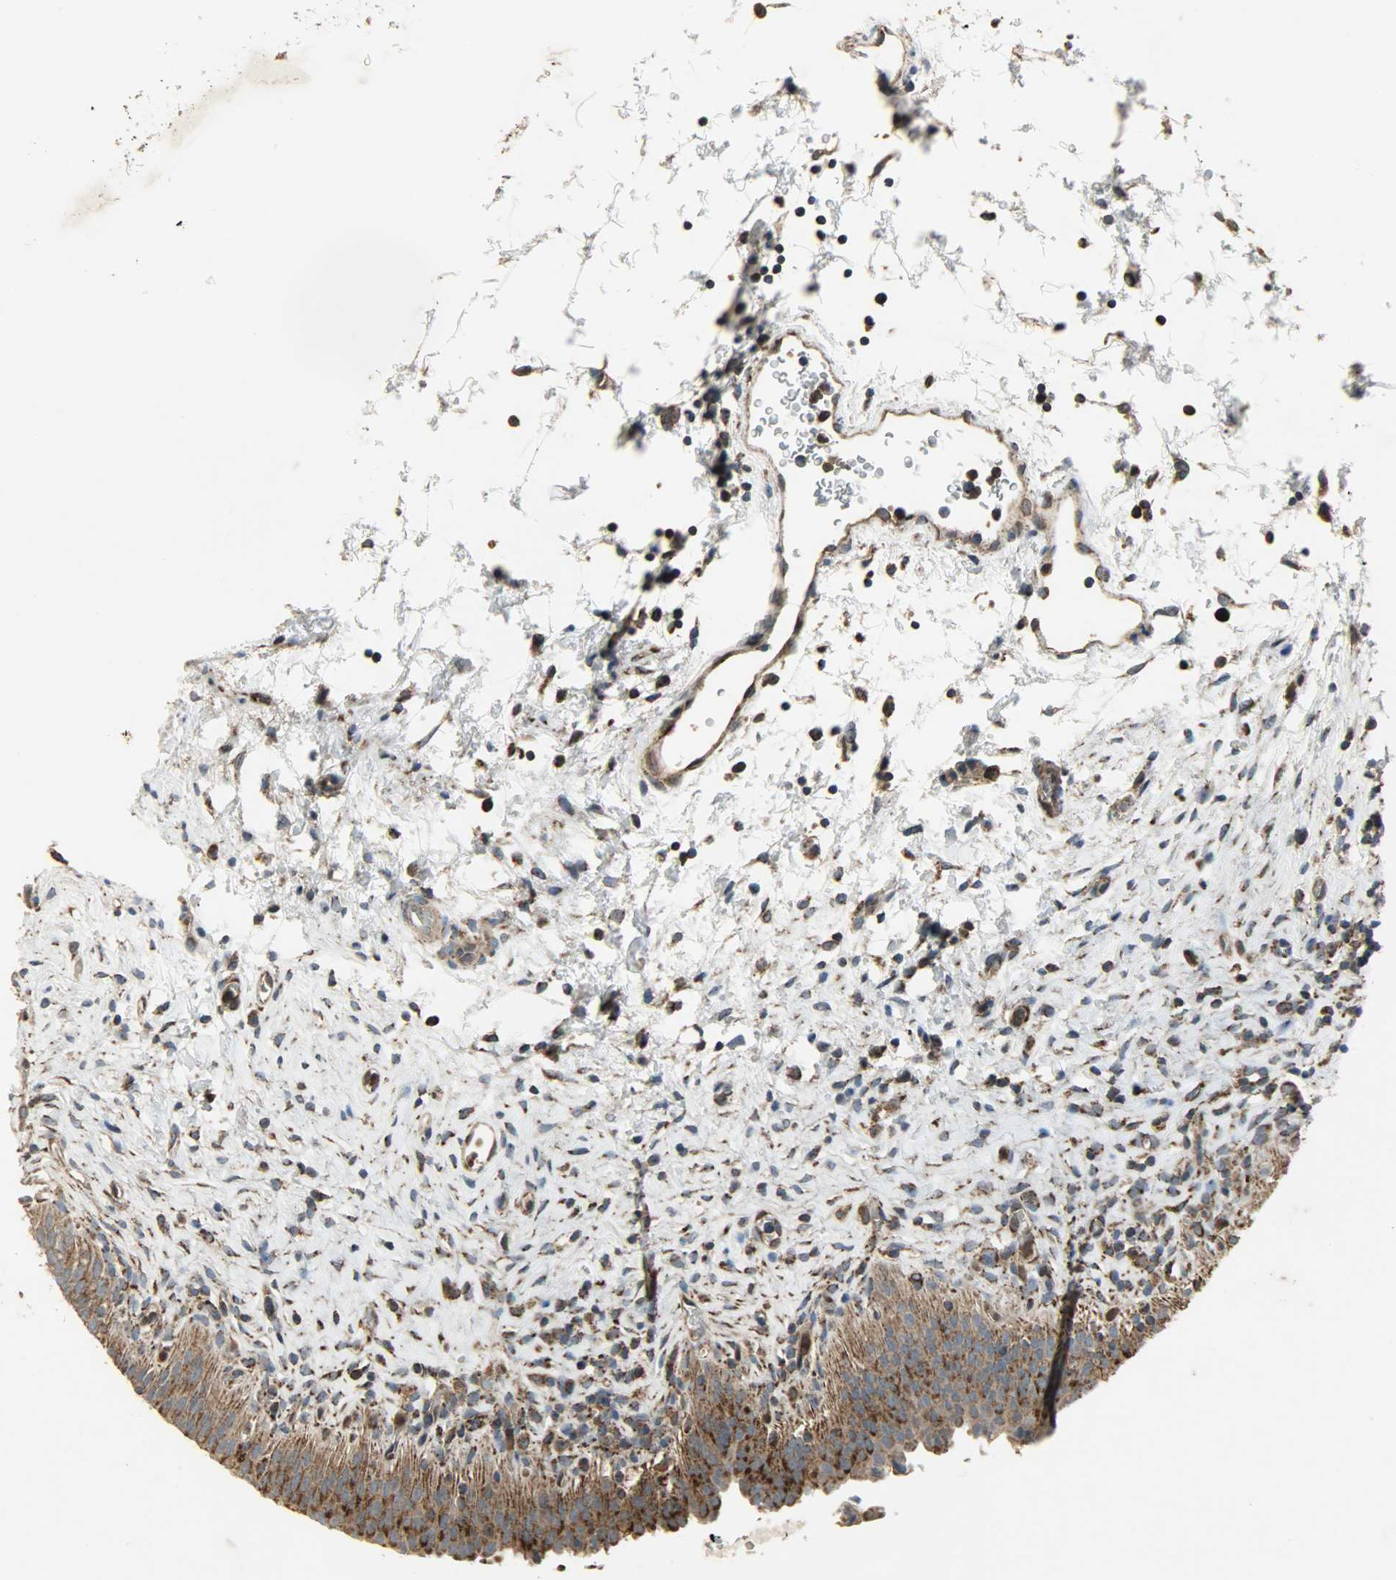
{"staining": {"intensity": "strong", "quantity": ">75%", "location": "cytoplasmic/membranous"}, "tissue": "urinary bladder", "cell_type": "Urothelial cells", "image_type": "normal", "snomed": [{"axis": "morphology", "description": "Normal tissue, NOS"}, {"axis": "topography", "description": "Urinary bladder"}], "caption": "Strong cytoplasmic/membranous protein positivity is present in about >75% of urothelial cells in urinary bladder. The staining is performed using DAB (3,3'-diaminobenzidine) brown chromogen to label protein expression. The nuclei are counter-stained blue using hematoxylin.", "gene": "AMT", "patient": {"sex": "male", "age": 51}}